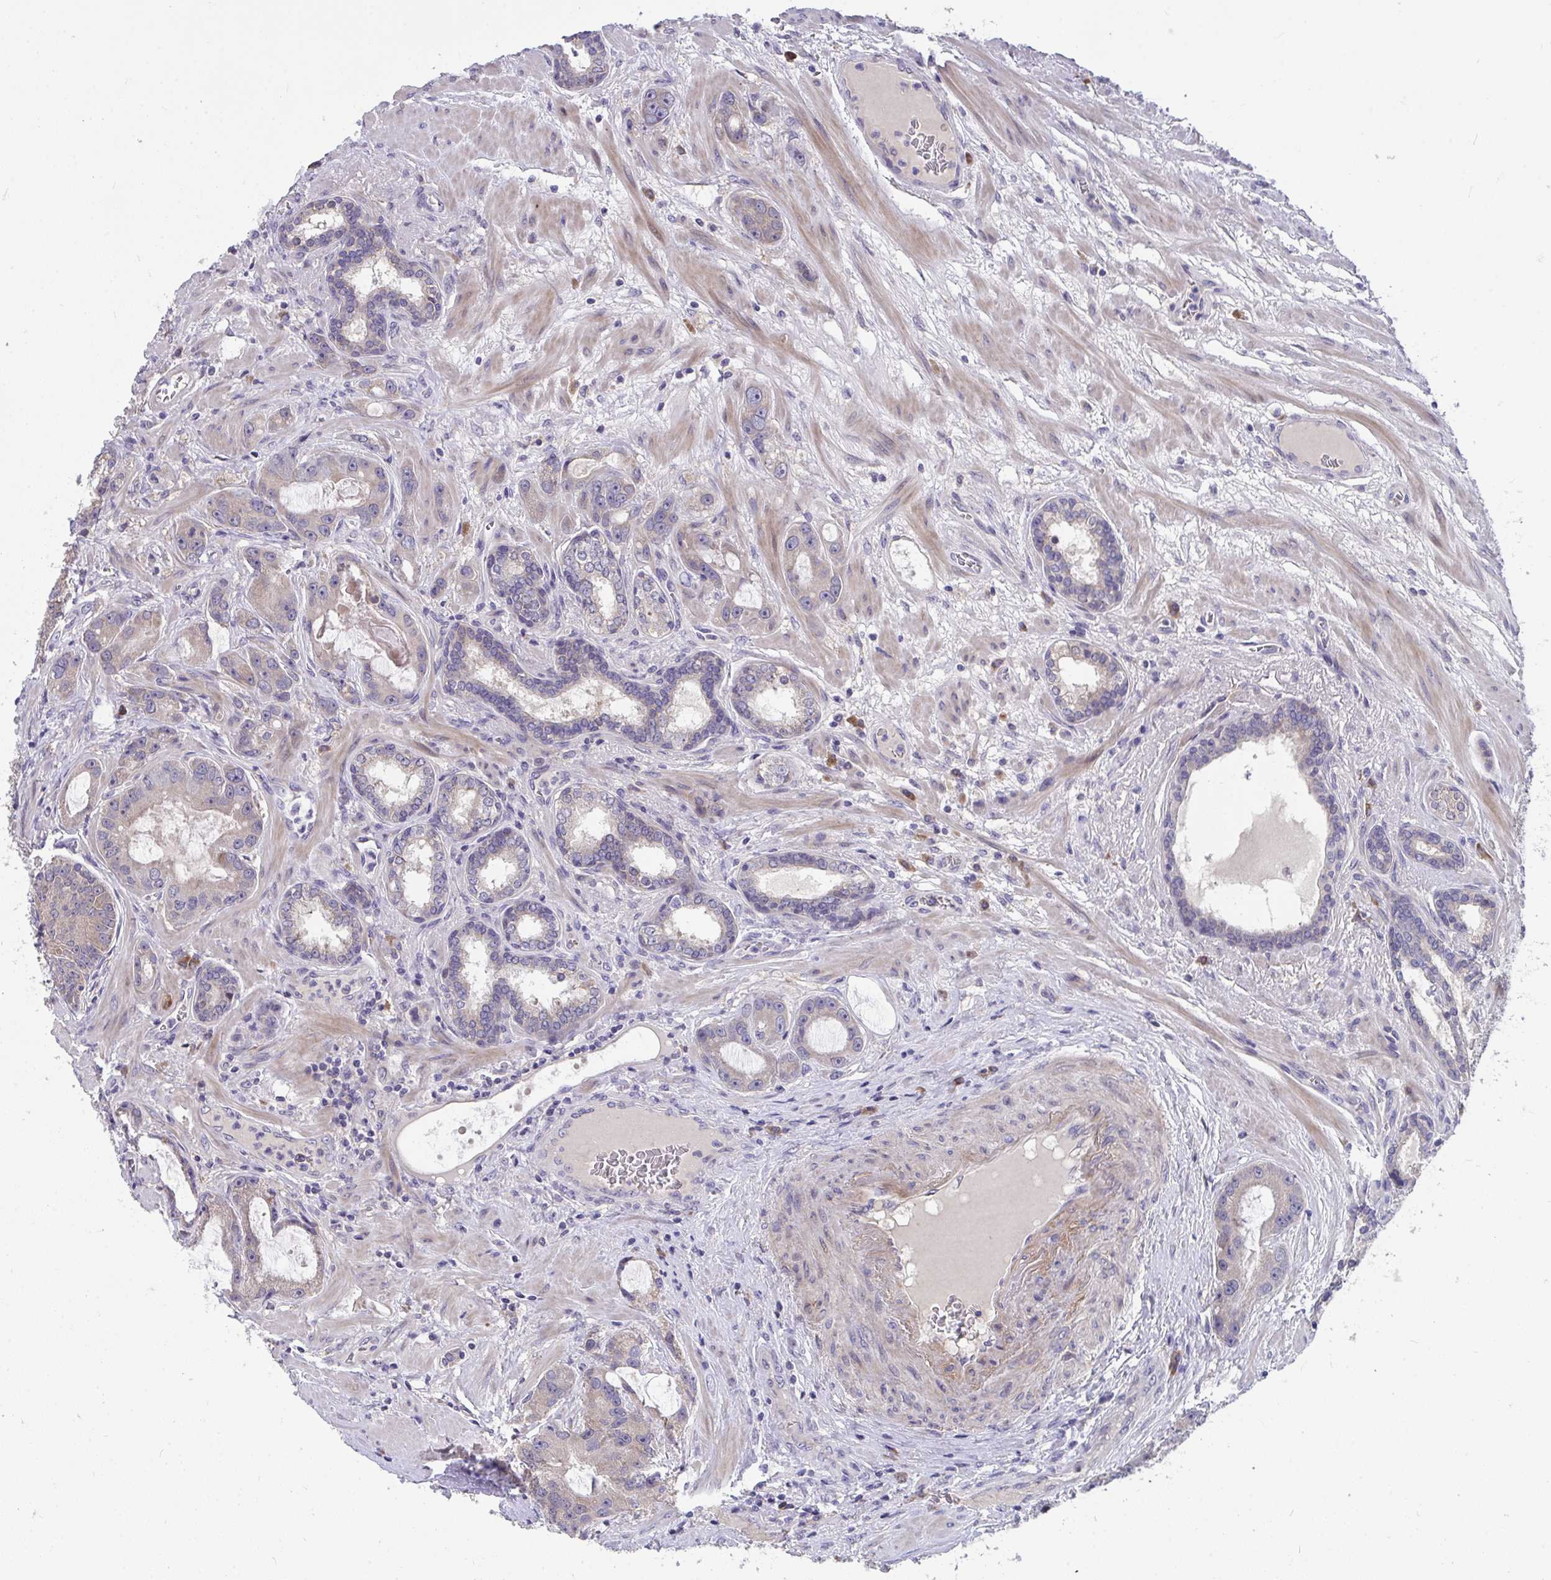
{"staining": {"intensity": "moderate", "quantity": "25%-75%", "location": "cytoplasmic/membranous"}, "tissue": "prostate cancer", "cell_type": "Tumor cells", "image_type": "cancer", "snomed": [{"axis": "morphology", "description": "Adenocarcinoma, High grade"}, {"axis": "topography", "description": "Prostate"}], "caption": "Prostate adenocarcinoma (high-grade) stained with immunohistochemistry displays moderate cytoplasmic/membranous expression in approximately 25%-75% of tumor cells.", "gene": "SUSD4", "patient": {"sex": "male", "age": 65}}